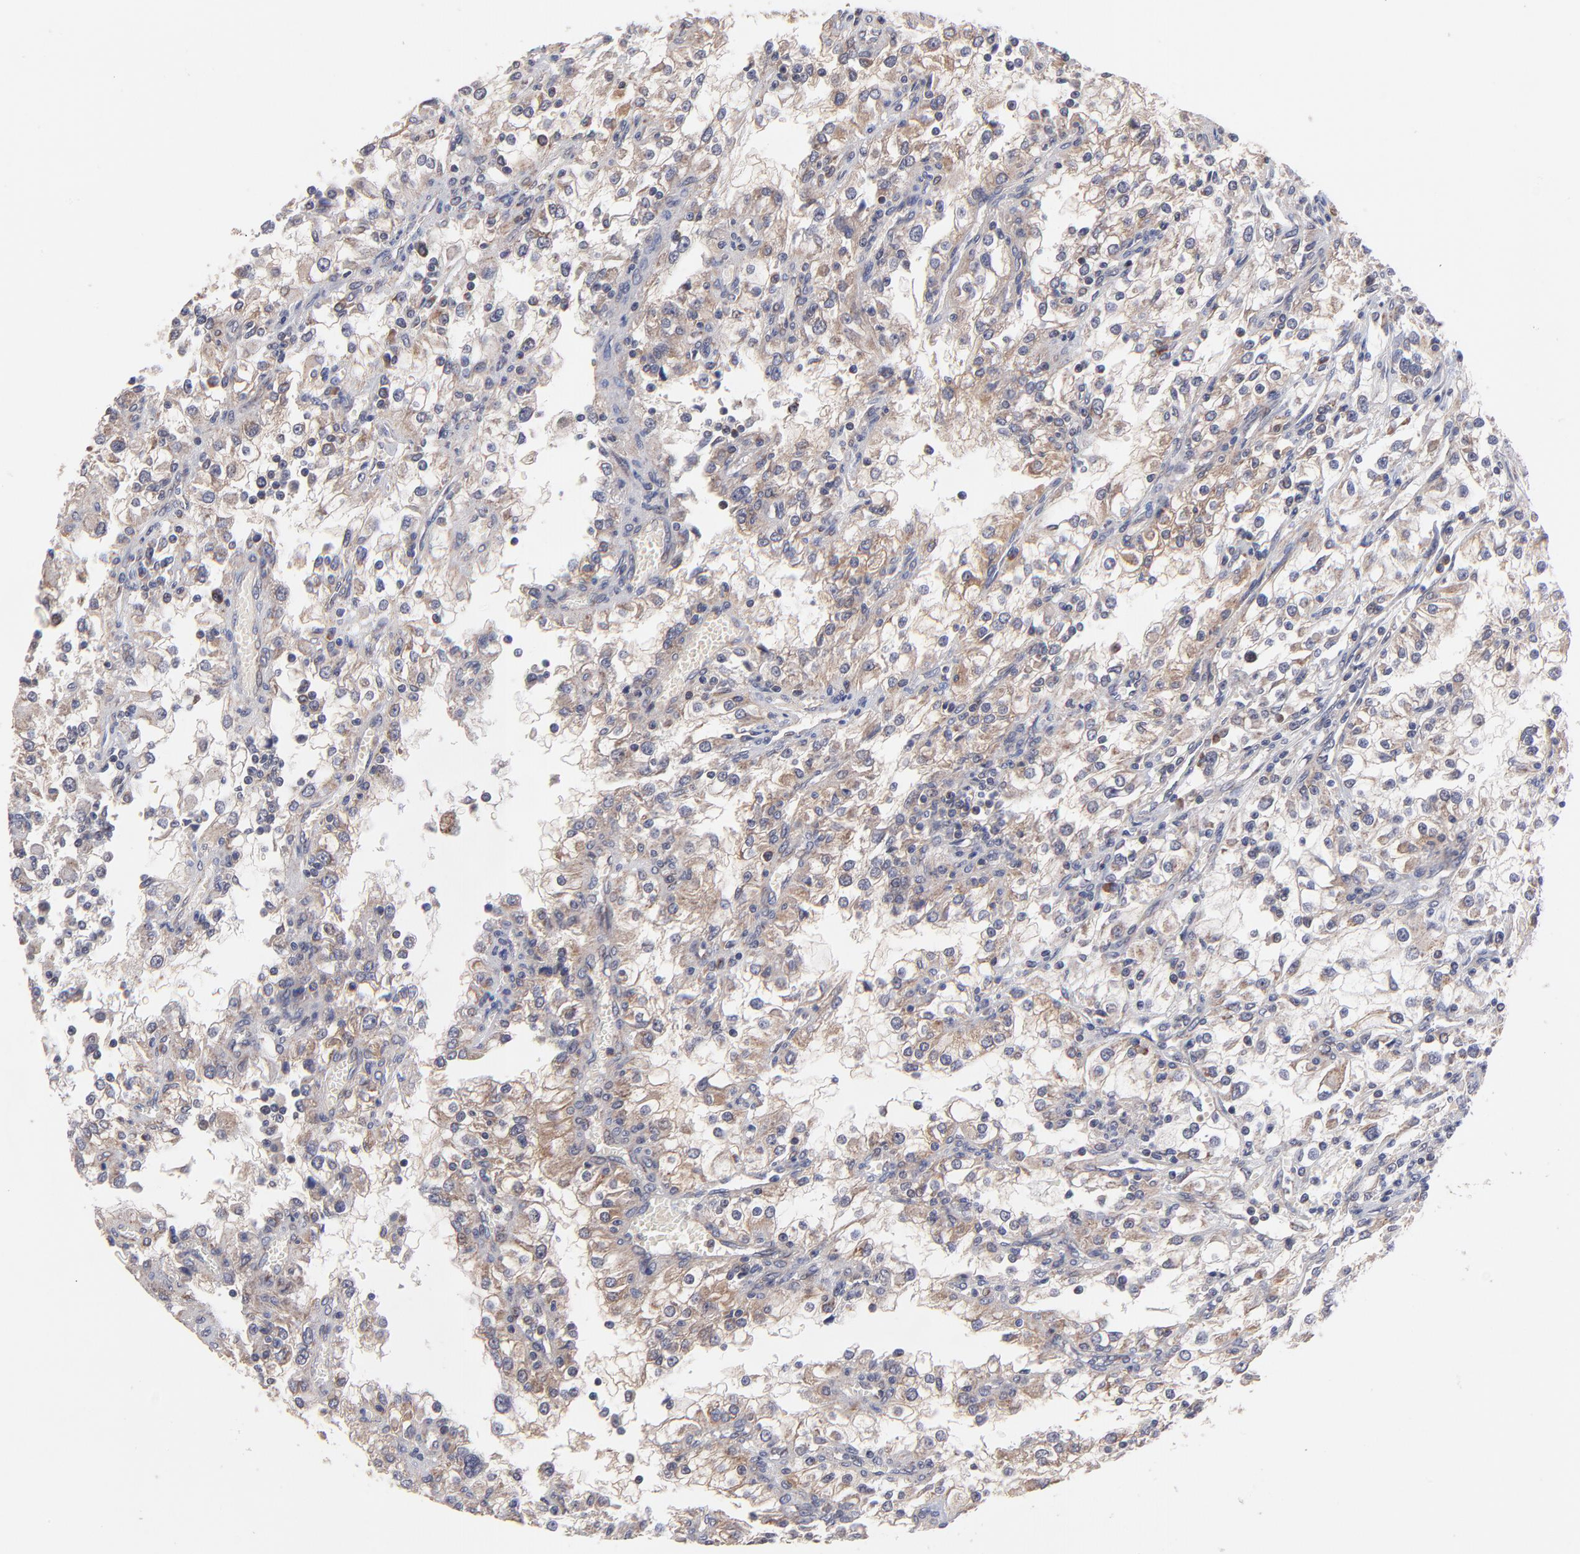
{"staining": {"intensity": "moderate", "quantity": ">75%", "location": "cytoplasmic/membranous"}, "tissue": "renal cancer", "cell_type": "Tumor cells", "image_type": "cancer", "snomed": [{"axis": "morphology", "description": "Adenocarcinoma, NOS"}, {"axis": "topography", "description": "Kidney"}], "caption": "A brown stain labels moderate cytoplasmic/membranous positivity of a protein in human renal cancer (adenocarcinoma) tumor cells. (DAB (3,3'-diaminobenzidine) IHC with brightfield microscopy, high magnification).", "gene": "BAIAP2L2", "patient": {"sex": "female", "age": 52}}